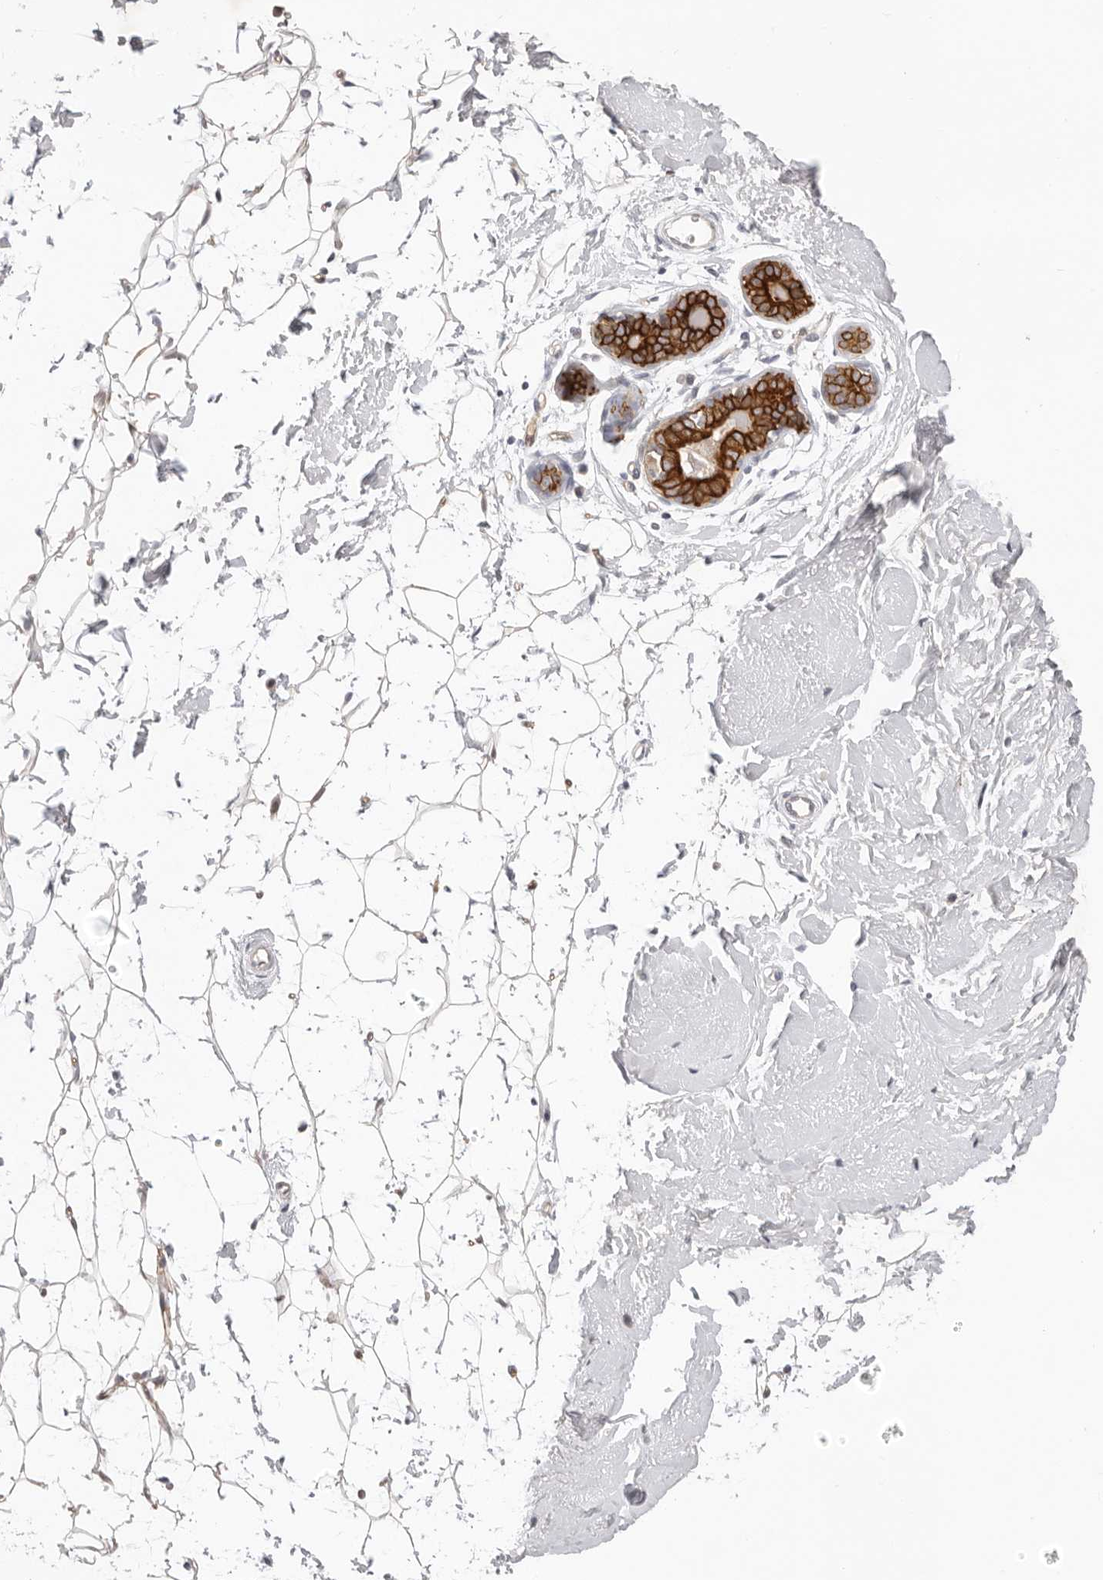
{"staining": {"intensity": "negative", "quantity": "none", "location": "none"}, "tissue": "adipose tissue", "cell_type": "Adipocytes", "image_type": "normal", "snomed": [{"axis": "morphology", "description": "Normal tissue, NOS"}, {"axis": "topography", "description": "Breast"}], "caption": "This histopathology image is of normal adipose tissue stained with IHC to label a protein in brown with the nuclei are counter-stained blue. There is no staining in adipocytes. The staining is performed using DAB brown chromogen with nuclei counter-stained in using hematoxylin.", "gene": "USH1C", "patient": {"sex": "female", "age": 23}}